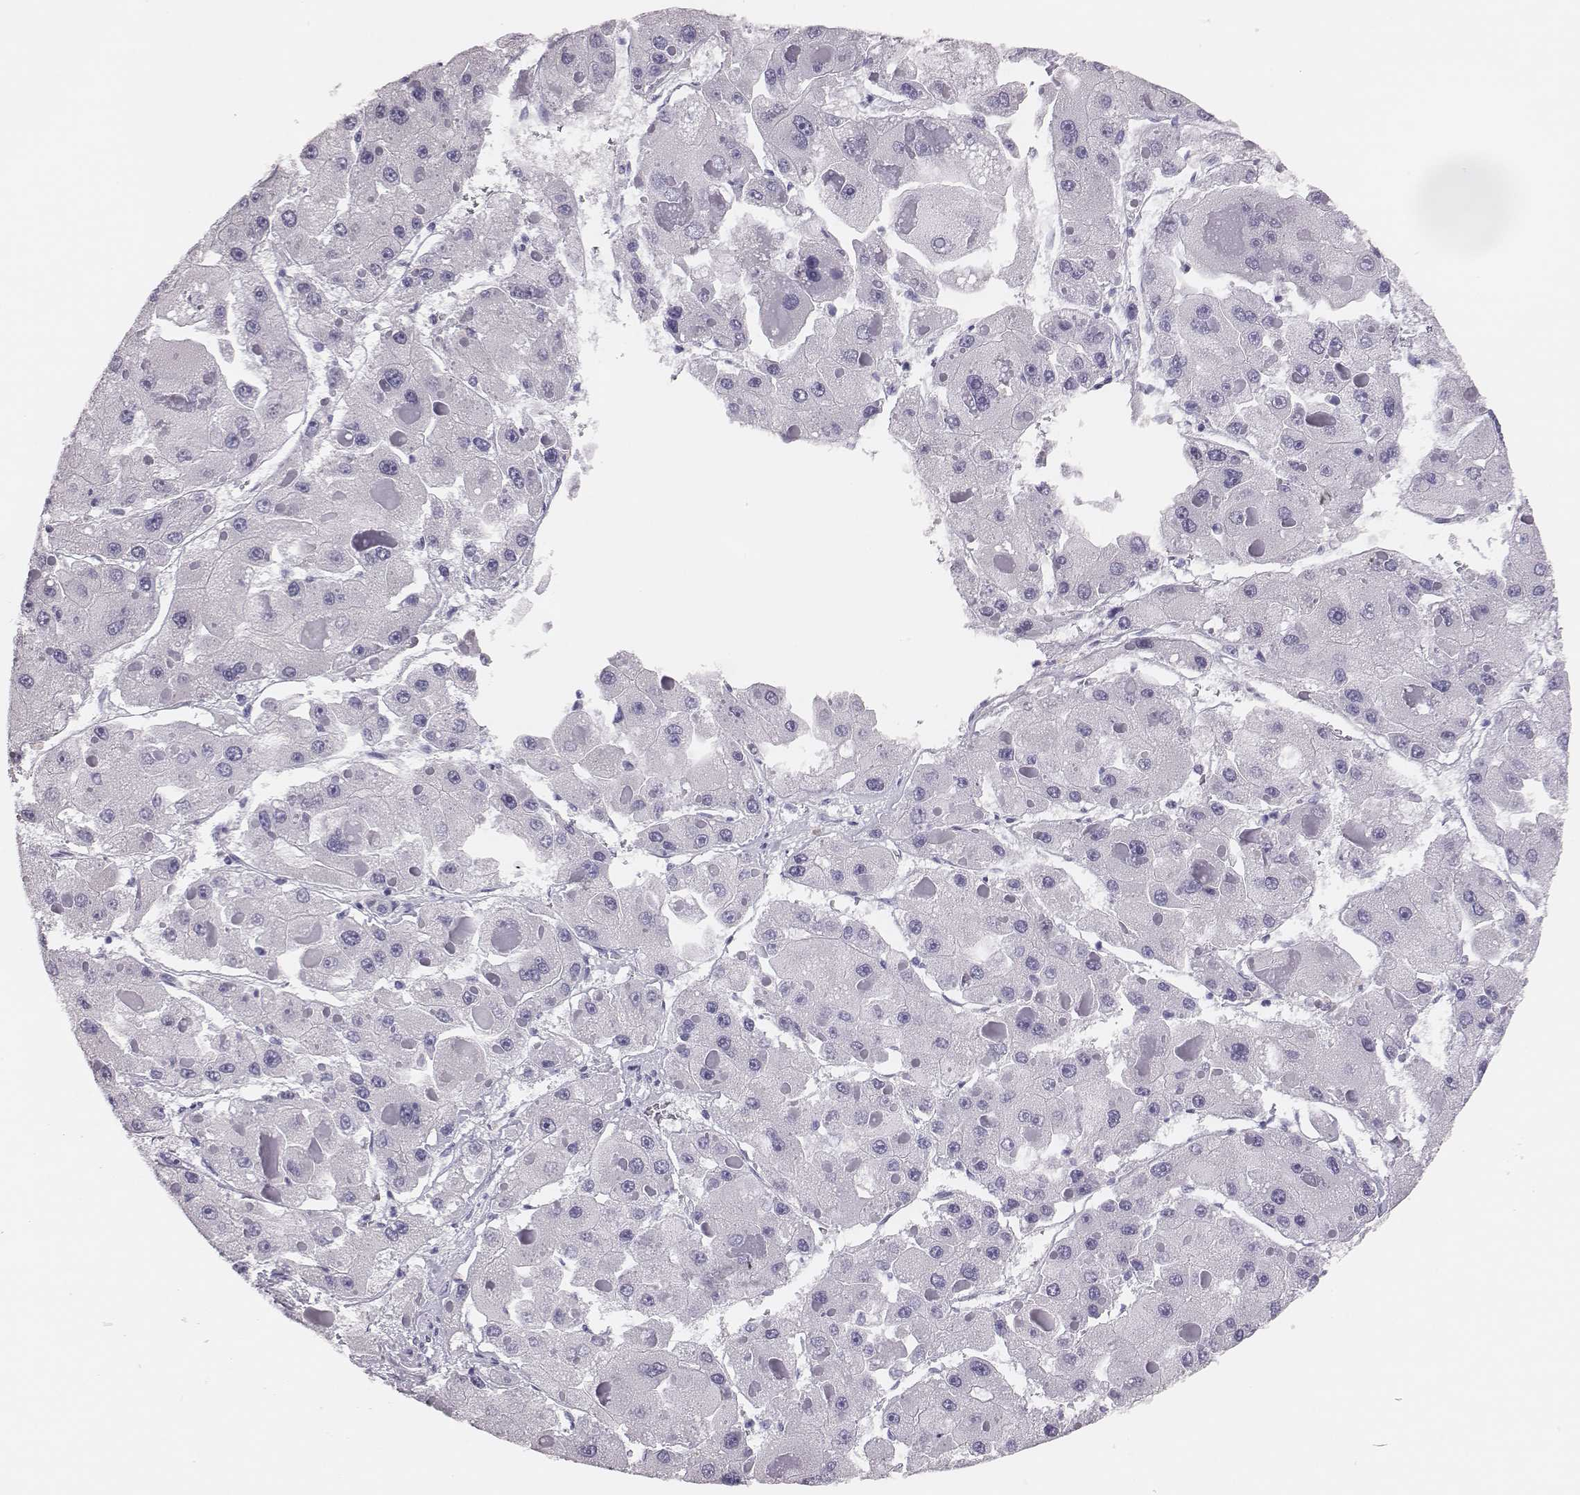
{"staining": {"intensity": "negative", "quantity": "none", "location": "none"}, "tissue": "liver cancer", "cell_type": "Tumor cells", "image_type": "cancer", "snomed": [{"axis": "morphology", "description": "Carcinoma, Hepatocellular, NOS"}, {"axis": "topography", "description": "Liver"}], "caption": "This is a micrograph of immunohistochemistry (IHC) staining of liver cancer, which shows no expression in tumor cells.", "gene": "H1-6", "patient": {"sex": "female", "age": 73}}